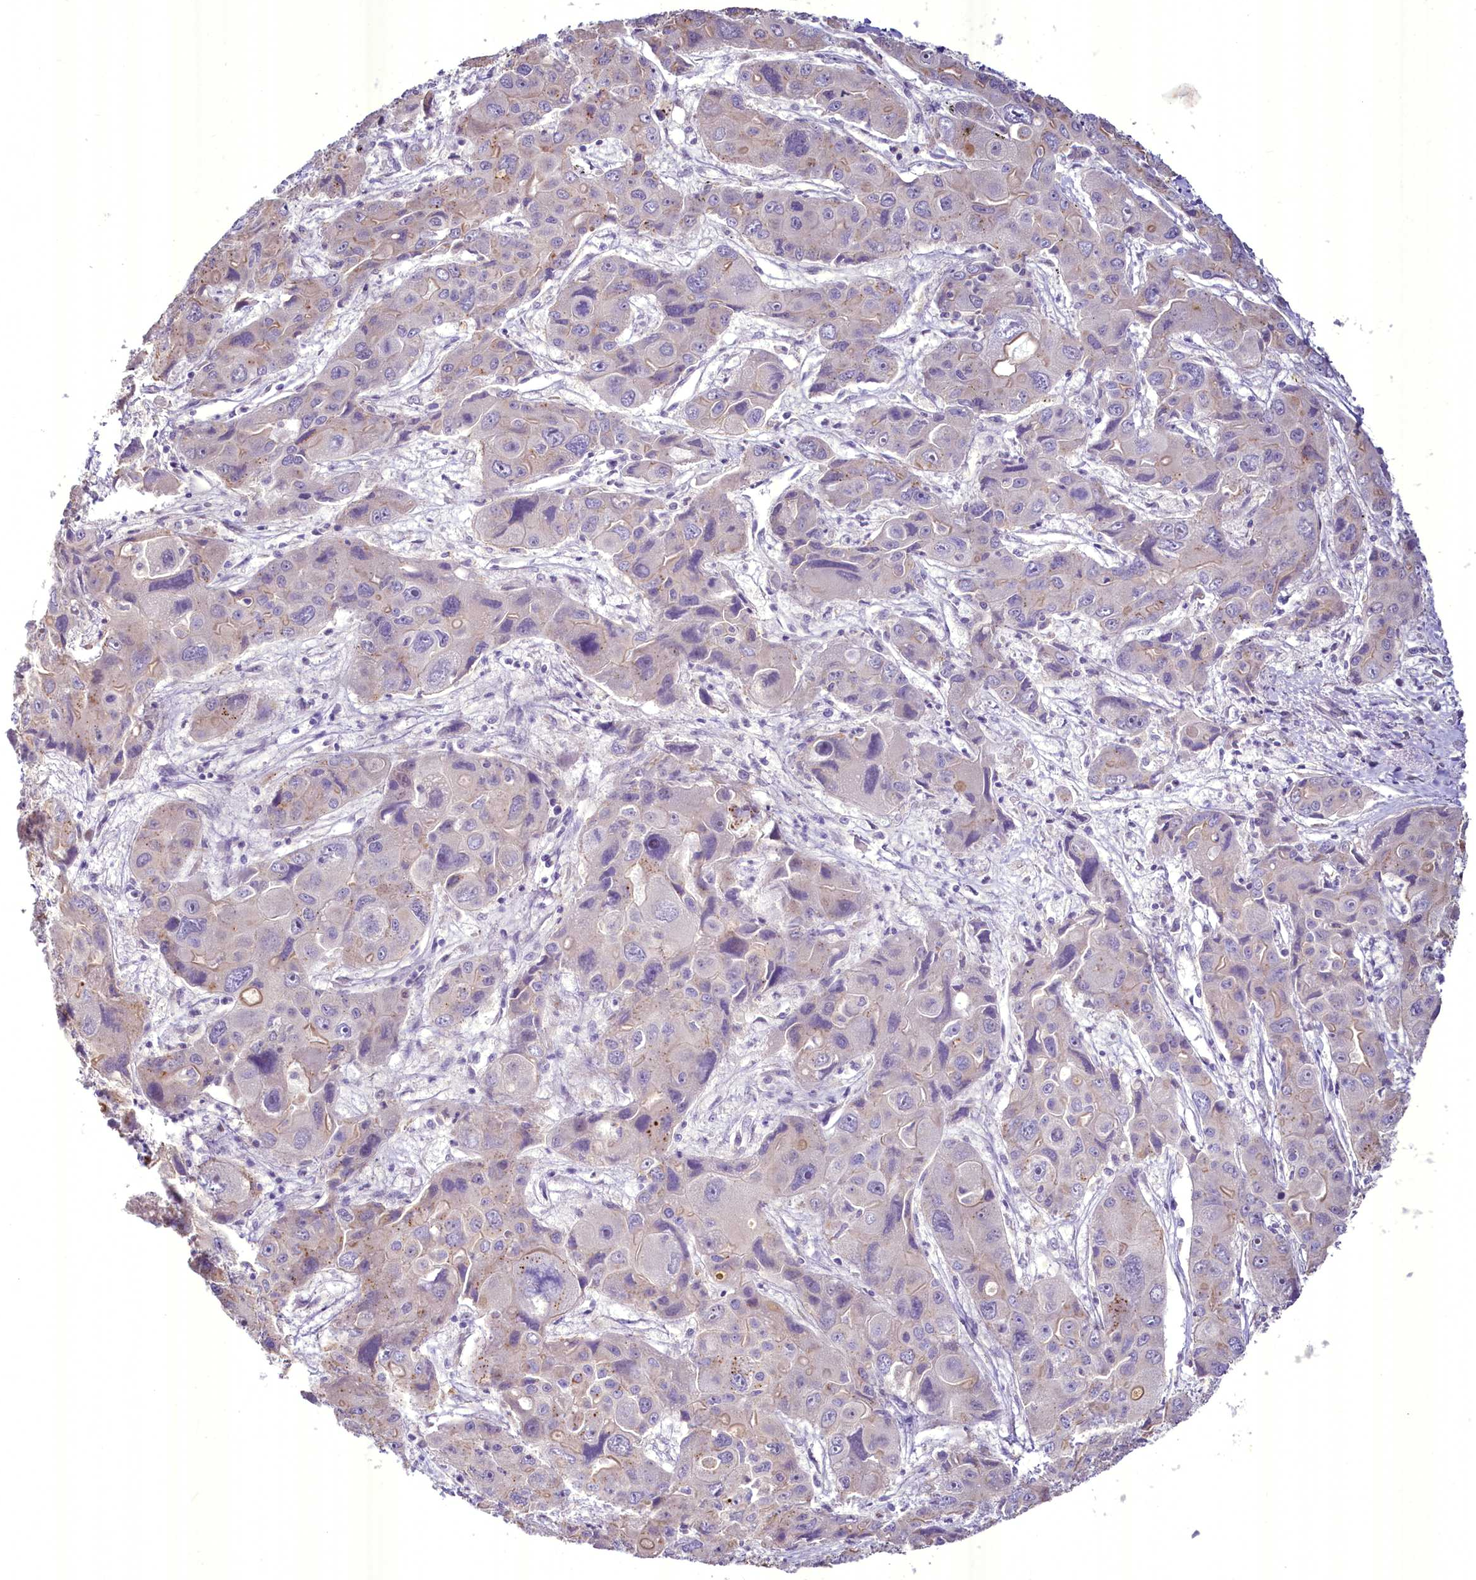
{"staining": {"intensity": "weak", "quantity": "<25%", "location": "cytoplasmic/membranous"}, "tissue": "liver cancer", "cell_type": "Tumor cells", "image_type": "cancer", "snomed": [{"axis": "morphology", "description": "Cholangiocarcinoma"}, {"axis": "topography", "description": "Liver"}], "caption": "Protein analysis of liver cholangiocarcinoma demonstrates no significant expression in tumor cells.", "gene": "BANK1", "patient": {"sex": "male", "age": 67}}